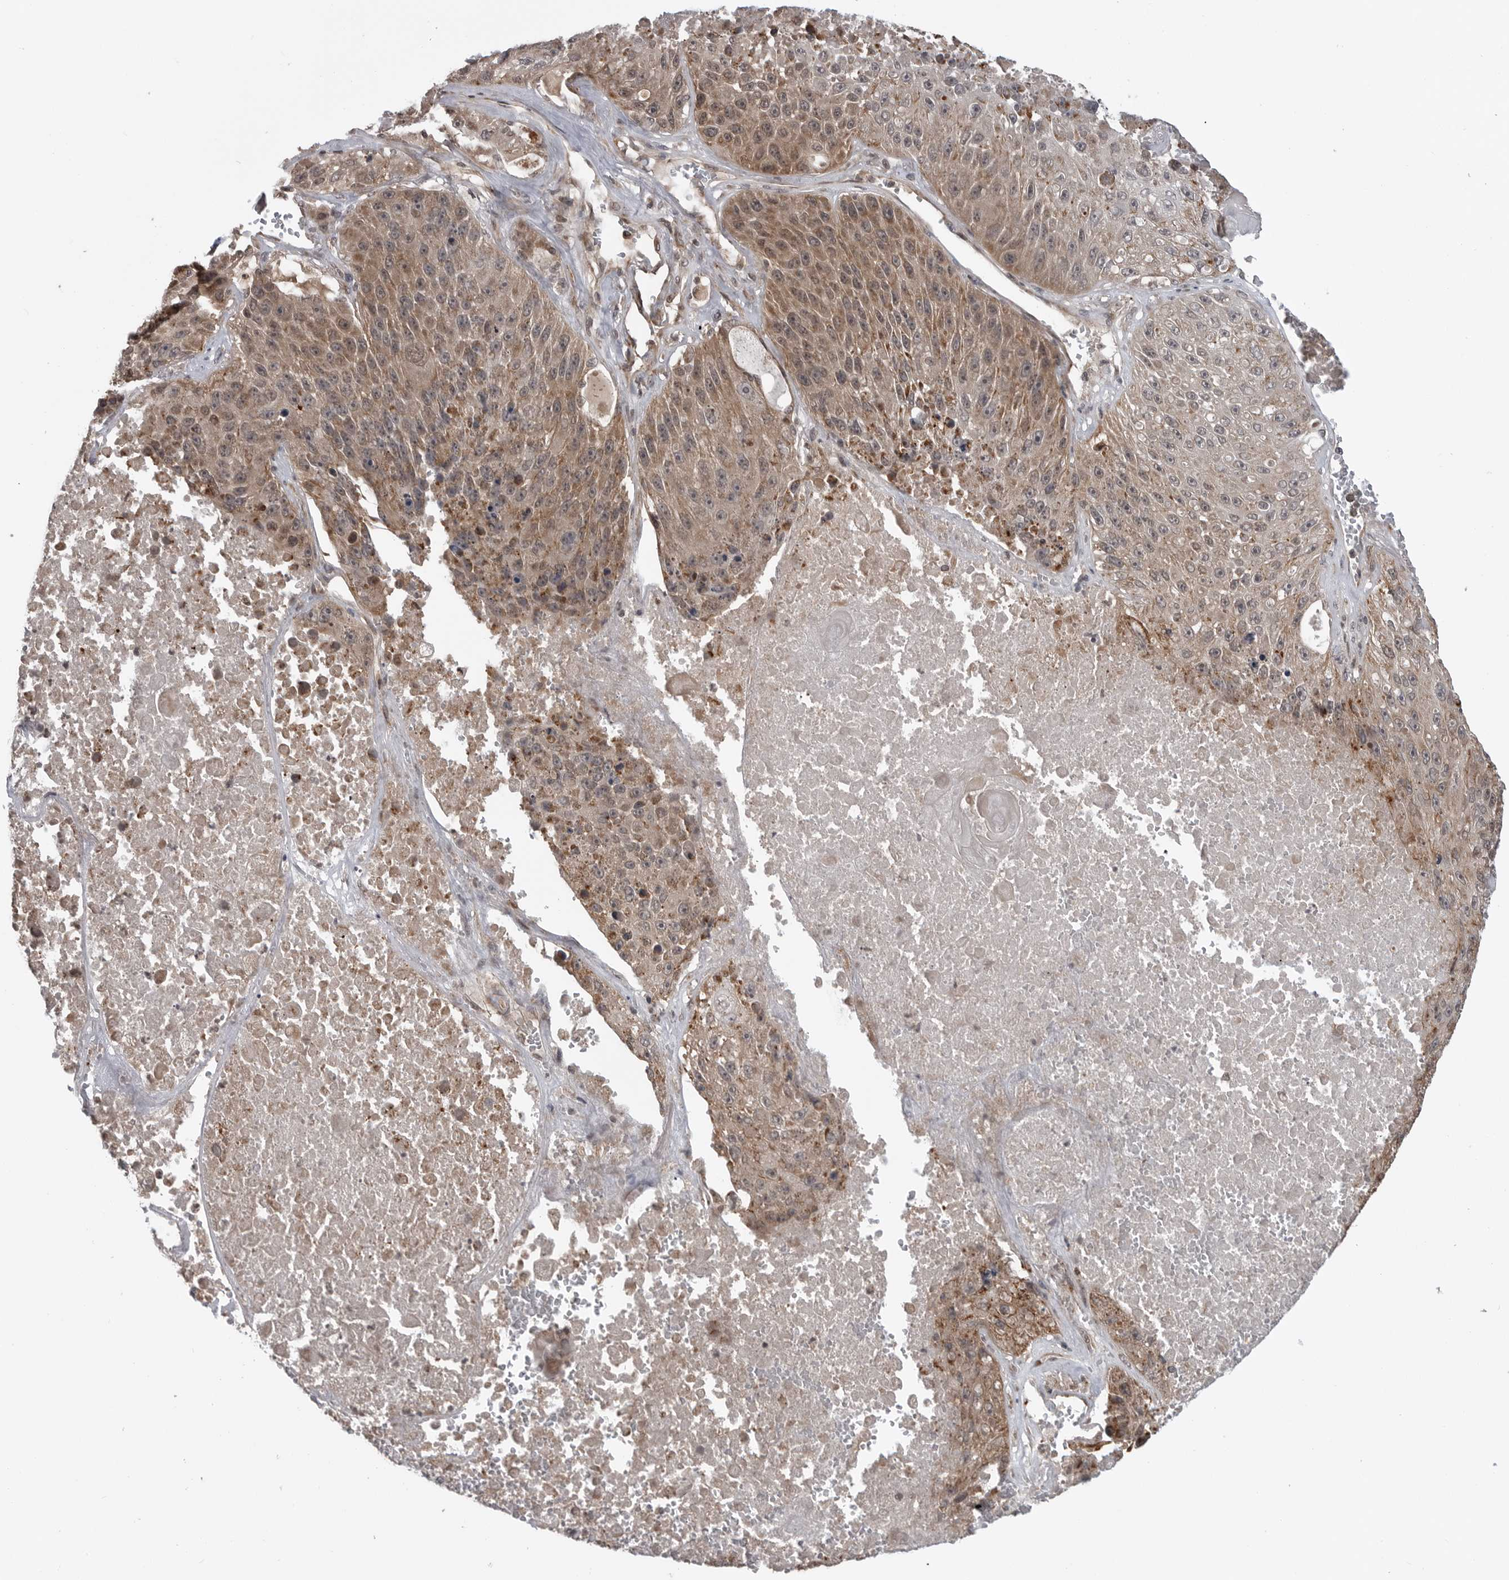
{"staining": {"intensity": "moderate", "quantity": ">75%", "location": "cytoplasmic/membranous"}, "tissue": "lung cancer", "cell_type": "Tumor cells", "image_type": "cancer", "snomed": [{"axis": "morphology", "description": "Squamous cell carcinoma, NOS"}, {"axis": "topography", "description": "Lung"}], "caption": "Tumor cells demonstrate medium levels of moderate cytoplasmic/membranous expression in about >75% of cells in lung cancer (squamous cell carcinoma).", "gene": "FAAP100", "patient": {"sex": "male", "age": 61}}